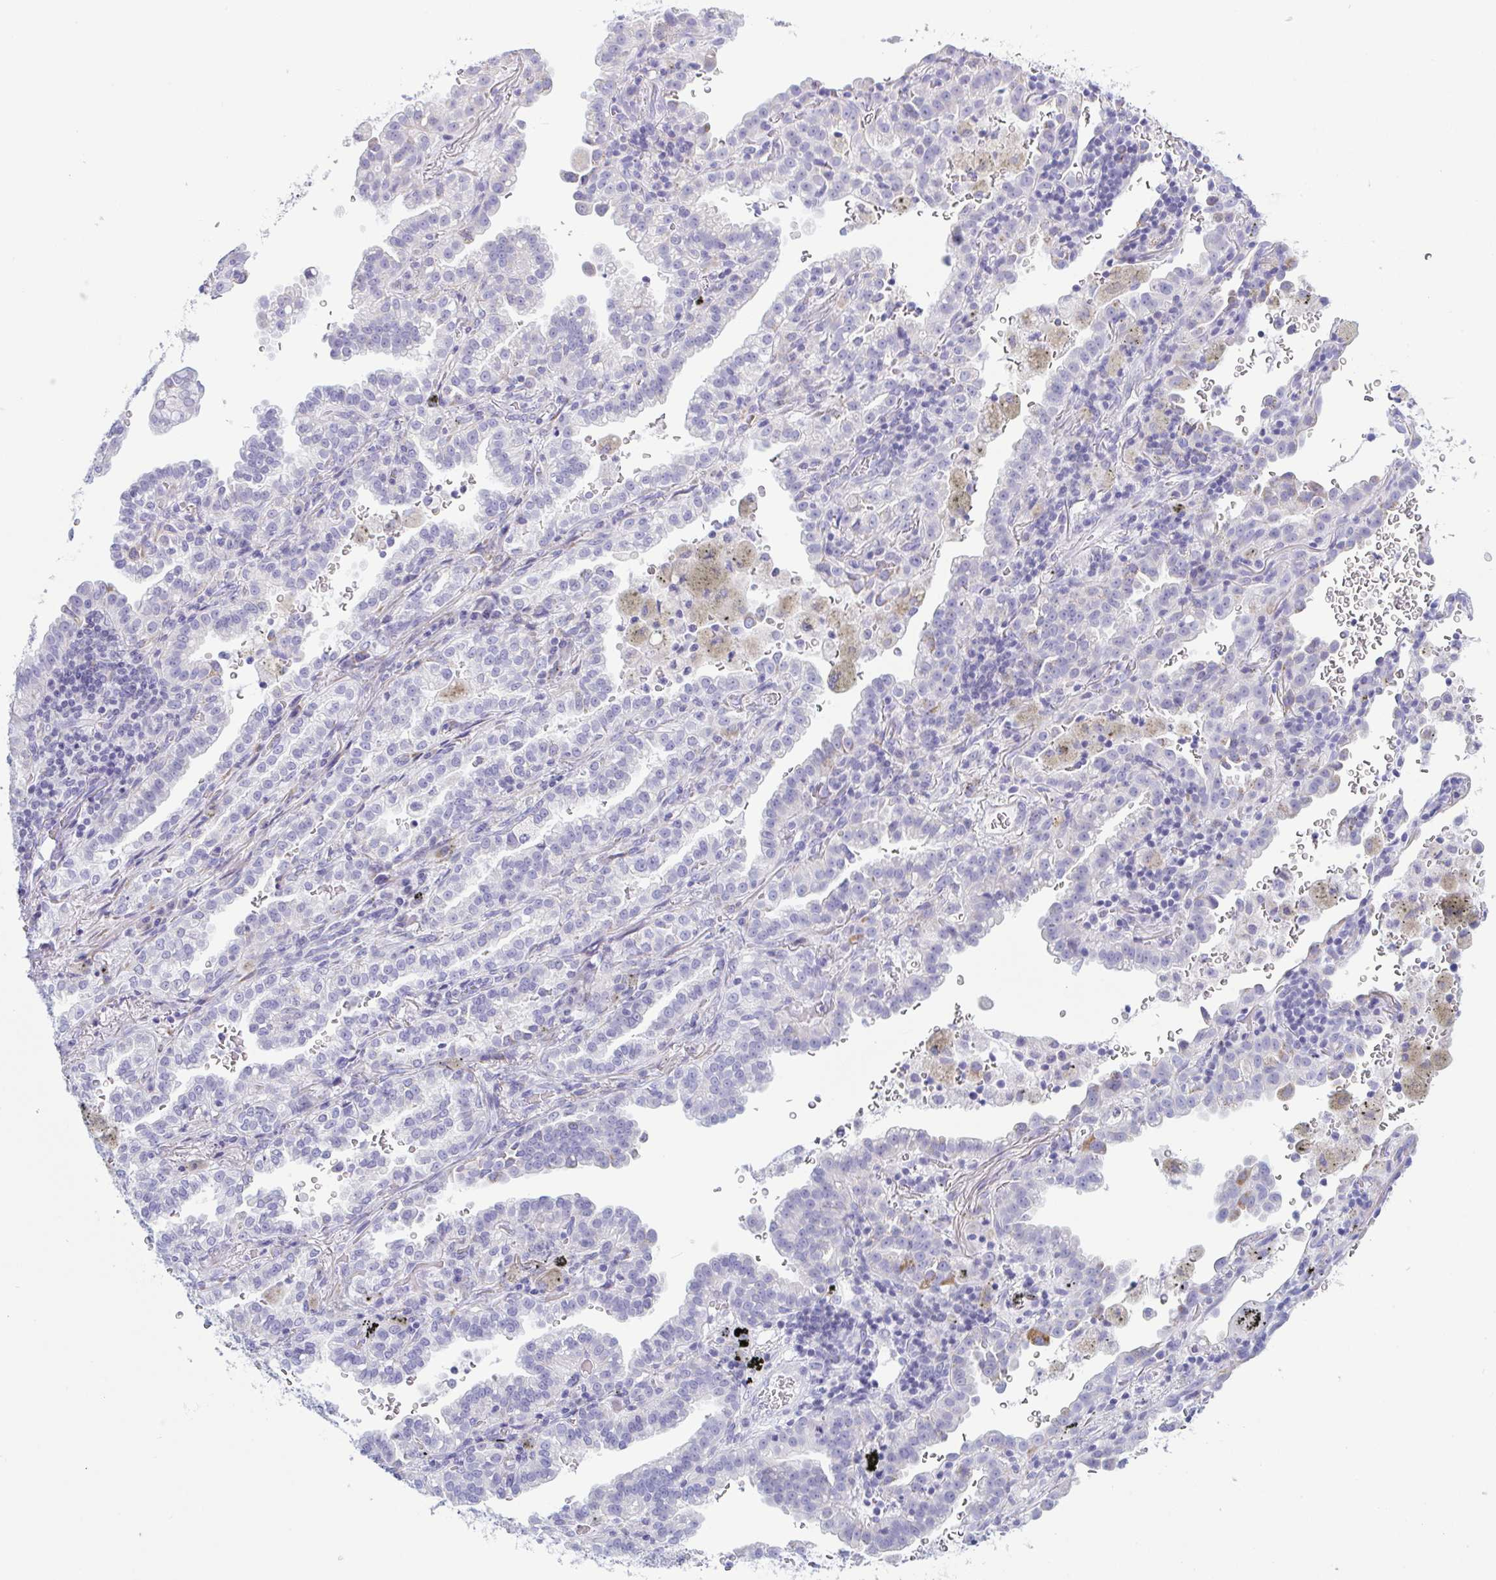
{"staining": {"intensity": "negative", "quantity": "none", "location": "none"}, "tissue": "lung cancer", "cell_type": "Tumor cells", "image_type": "cancer", "snomed": [{"axis": "morphology", "description": "Adenocarcinoma, NOS"}, {"axis": "topography", "description": "Lymph node"}, {"axis": "topography", "description": "Lung"}], "caption": "High magnification brightfield microscopy of lung adenocarcinoma stained with DAB (brown) and counterstained with hematoxylin (blue): tumor cells show no significant staining. (DAB (3,3'-diaminobenzidine) IHC, high magnification).", "gene": "BBS1", "patient": {"sex": "male", "age": 66}}